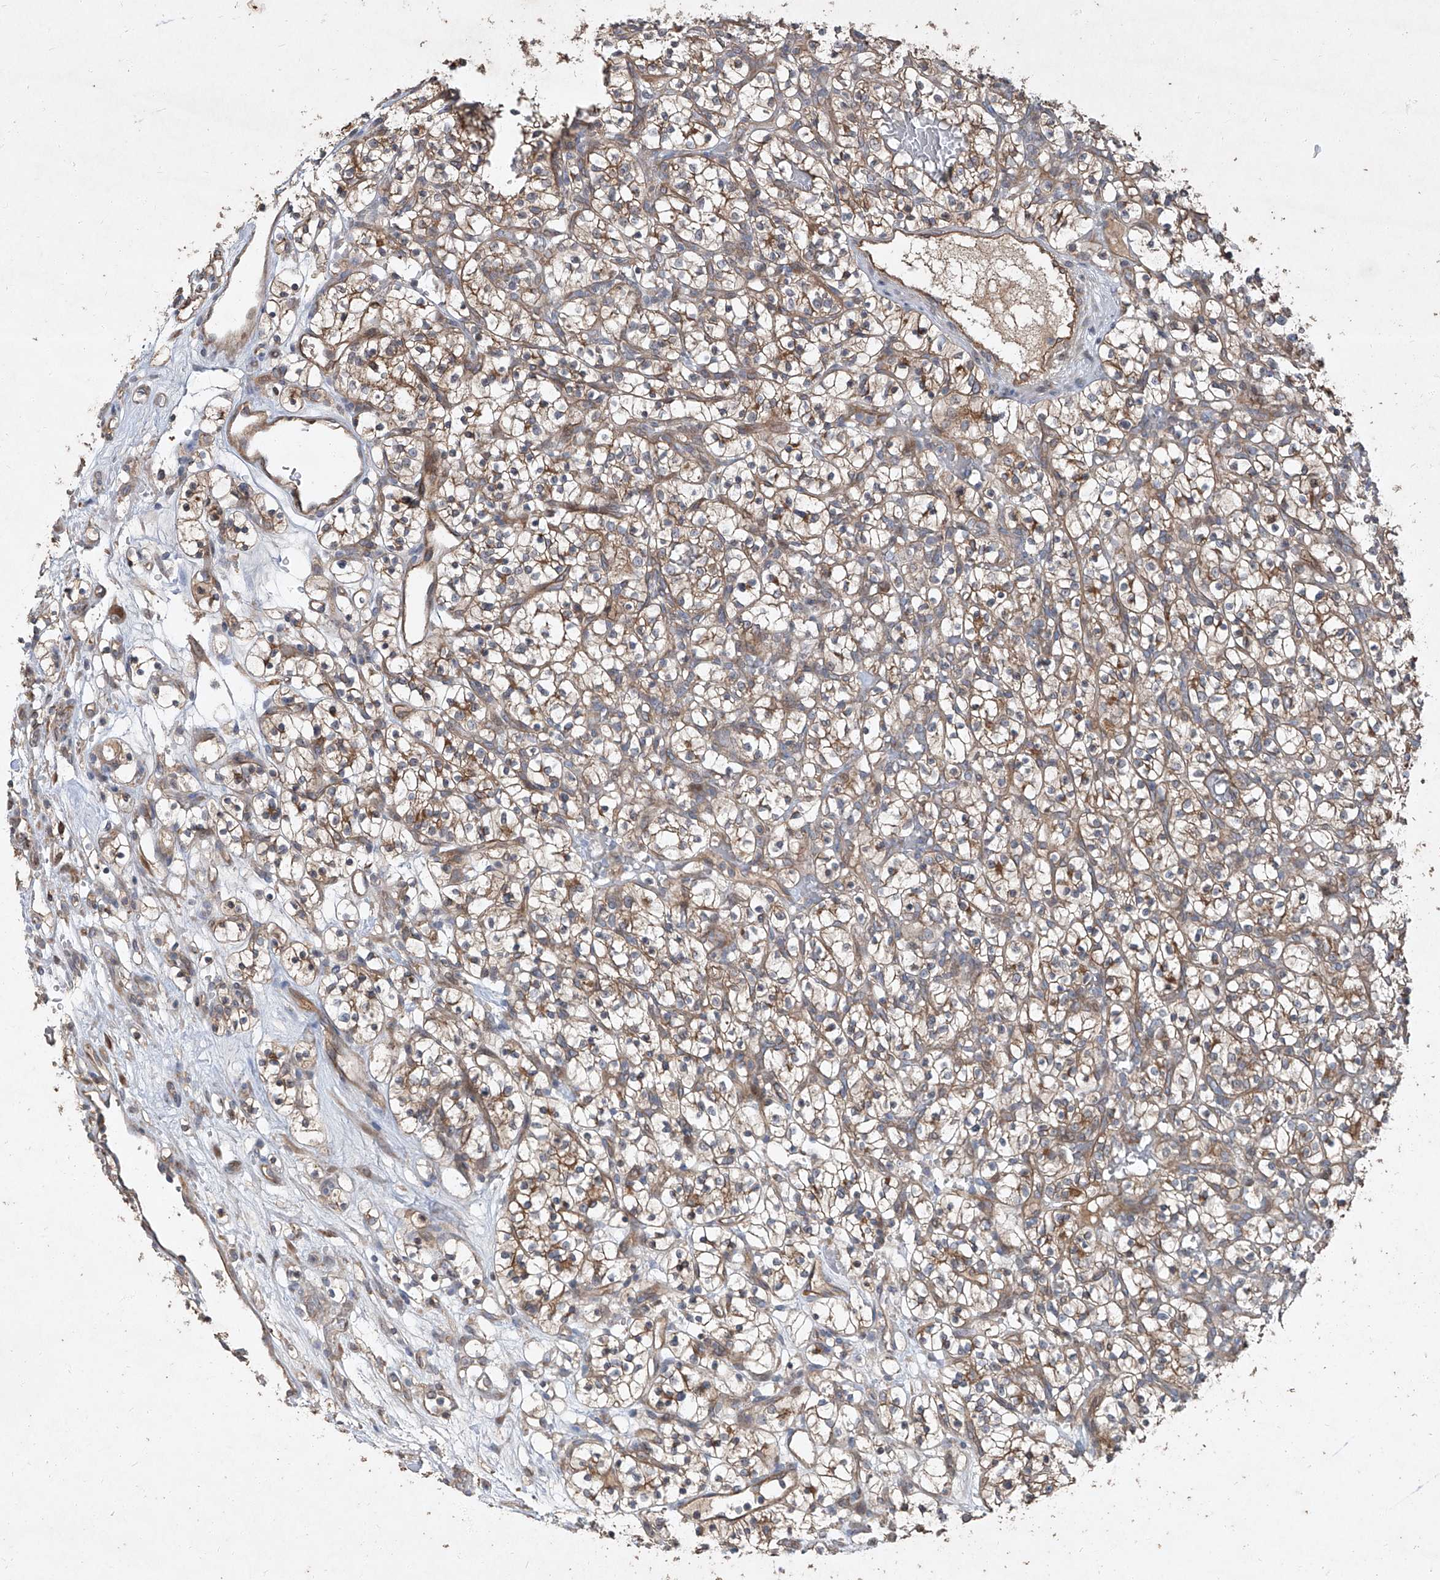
{"staining": {"intensity": "moderate", "quantity": "25%-75%", "location": "cytoplasmic/membranous"}, "tissue": "renal cancer", "cell_type": "Tumor cells", "image_type": "cancer", "snomed": [{"axis": "morphology", "description": "Adenocarcinoma, NOS"}, {"axis": "topography", "description": "Kidney"}], "caption": "Protein expression analysis of human renal cancer reveals moderate cytoplasmic/membranous staining in about 25%-75% of tumor cells.", "gene": "CCN1", "patient": {"sex": "female", "age": 57}}